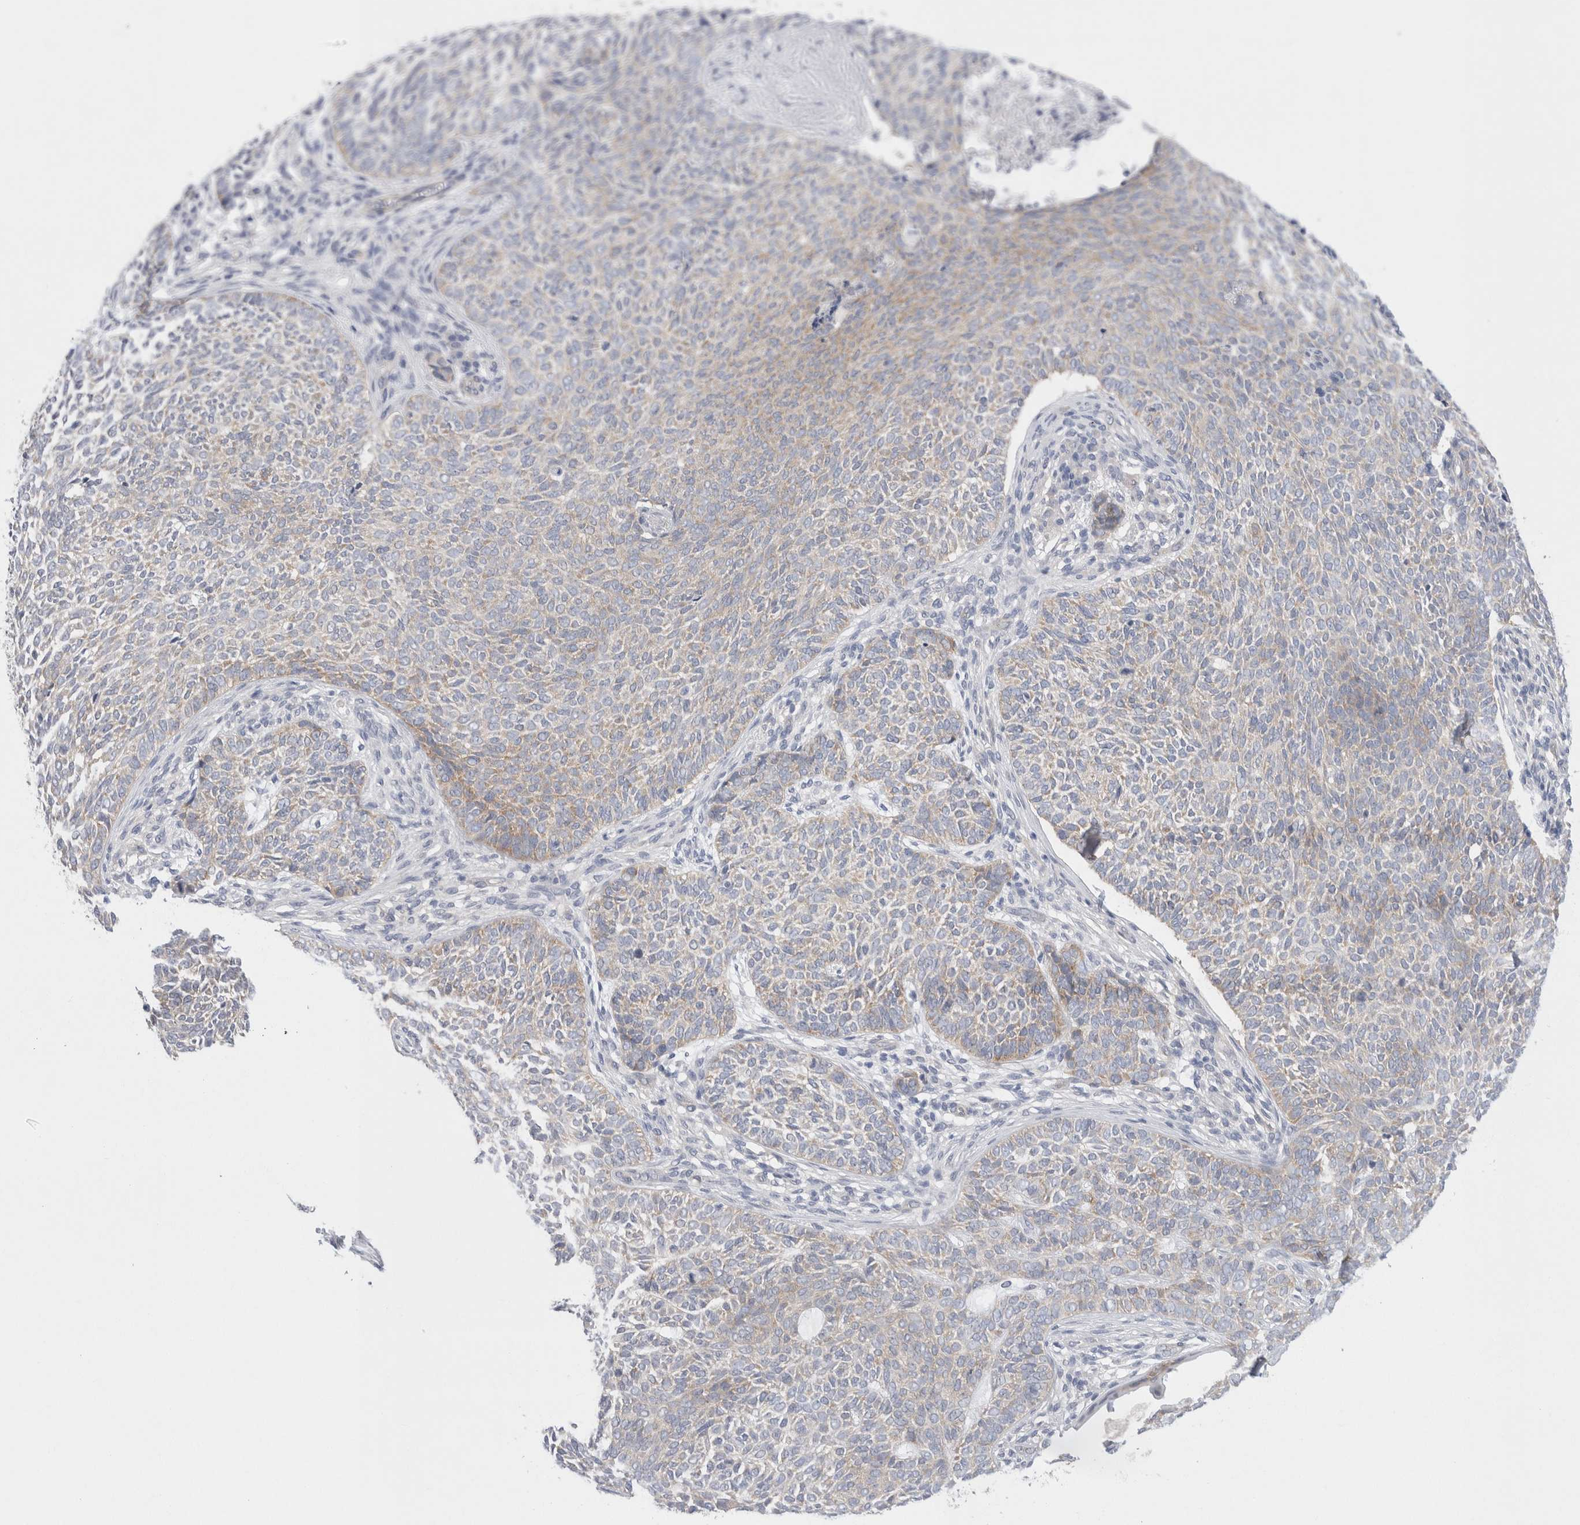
{"staining": {"intensity": "weak", "quantity": "<25%", "location": "cytoplasmic/membranous"}, "tissue": "skin cancer", "cell_type": "Tumor cells", "image_type": "cancer", "snomed": [{"axis": "morphology", "description": "Basal cell carcinoma"}, {"axis": "topography", "description": "Skin"}], "caption": "This is a histopathology image of immunohistochemistry (IHC) staining of skin cancer (basal cell carcinoma), which shows no staining in tumor cells.", "gene": "WIPF2", "patient": {"sex": "male", "age": 87}}